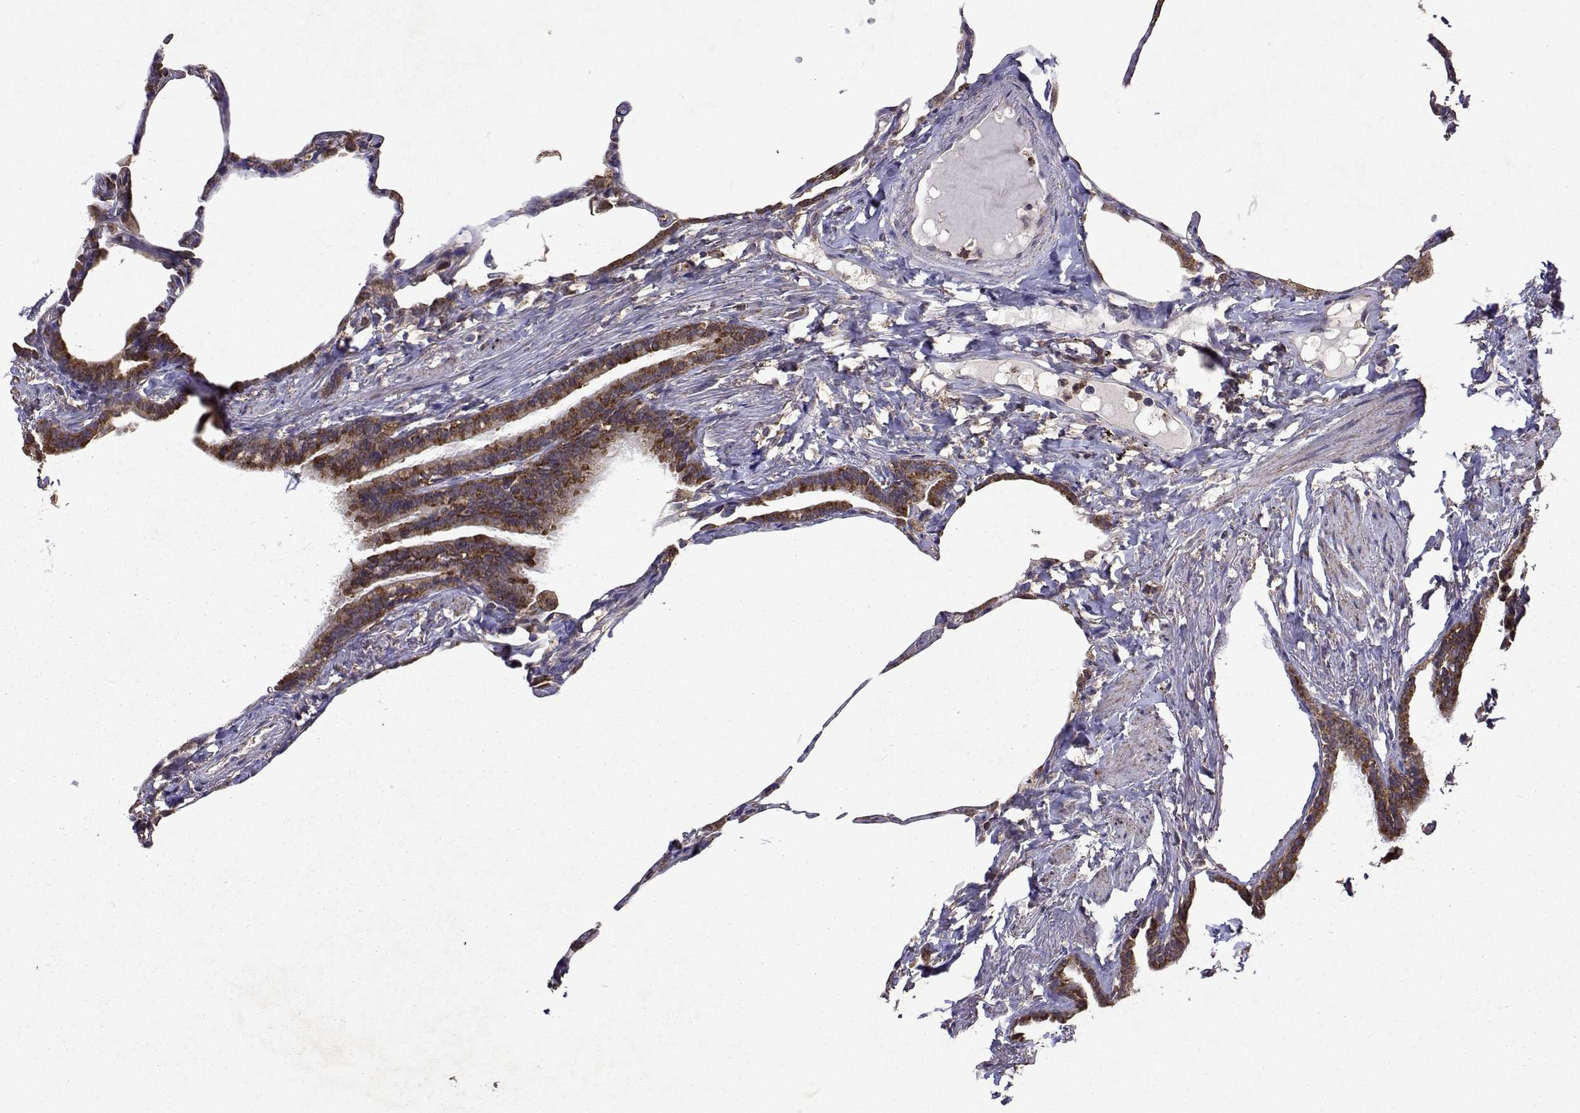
{"staining": {"intensity": "moderate", "quantity": "<25%", "location": "cytoplasmic/membranous"}, "tissue": "lung", "cell_type": "Alveolar cells", "image_type": "normal", "snomed": [{"axis": "morphology", "description": "Normal tissue, NOS"}, {"axis": "topography", "description": "Lung"}], "caption": "A histopathology image showing moderate cytoplasmic/membranous staining in about <25% of alveolar cells in unremarkable lung, as visualized by brown immunohistochemical staining.", "gene": "TARBP2", "patient": {"sex": "male", "age": 65}}